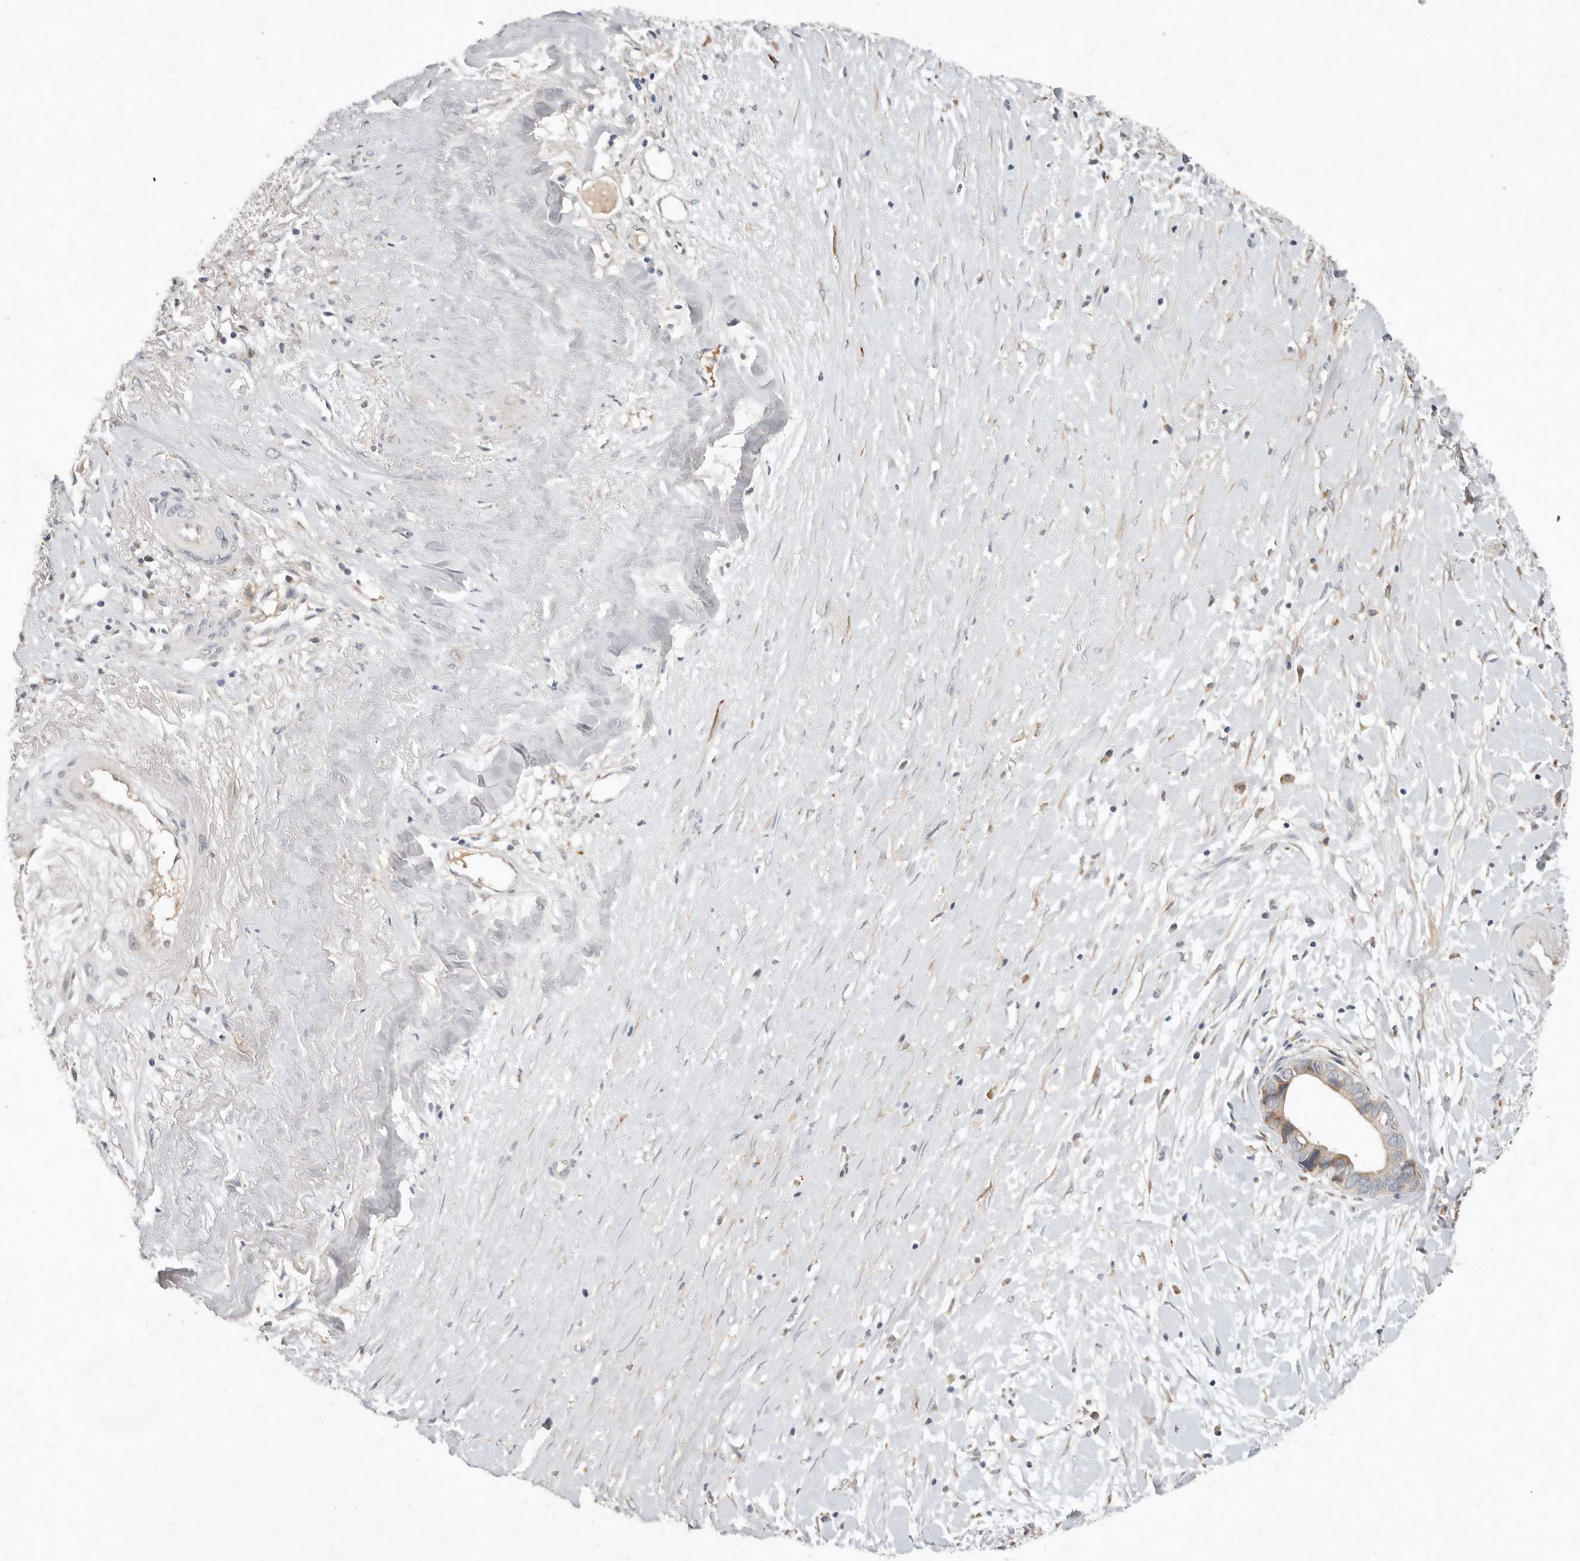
{"staining": {"intensity": "weak", "quantity": "<25%", "location": "cytoplasmic/membranous"}, "tissue": "liver cancer", "cell_type": "Tumor cells", "image_type": "cancer", "snomed": [{"axis": "morphology", "description": "Cholangiocarcinoma"}, {"axis": "topography", "description": "Liver"}], "caption": "Immunohistochemistry (IHC) histopathology image of human liver cancer (cholangiocarcinoma) stained for a protein (brown), which demonstrates no expression in tumor cells.", "gene": "ARHGEF10L", "patient": {"sex": "female", "age": 79}}